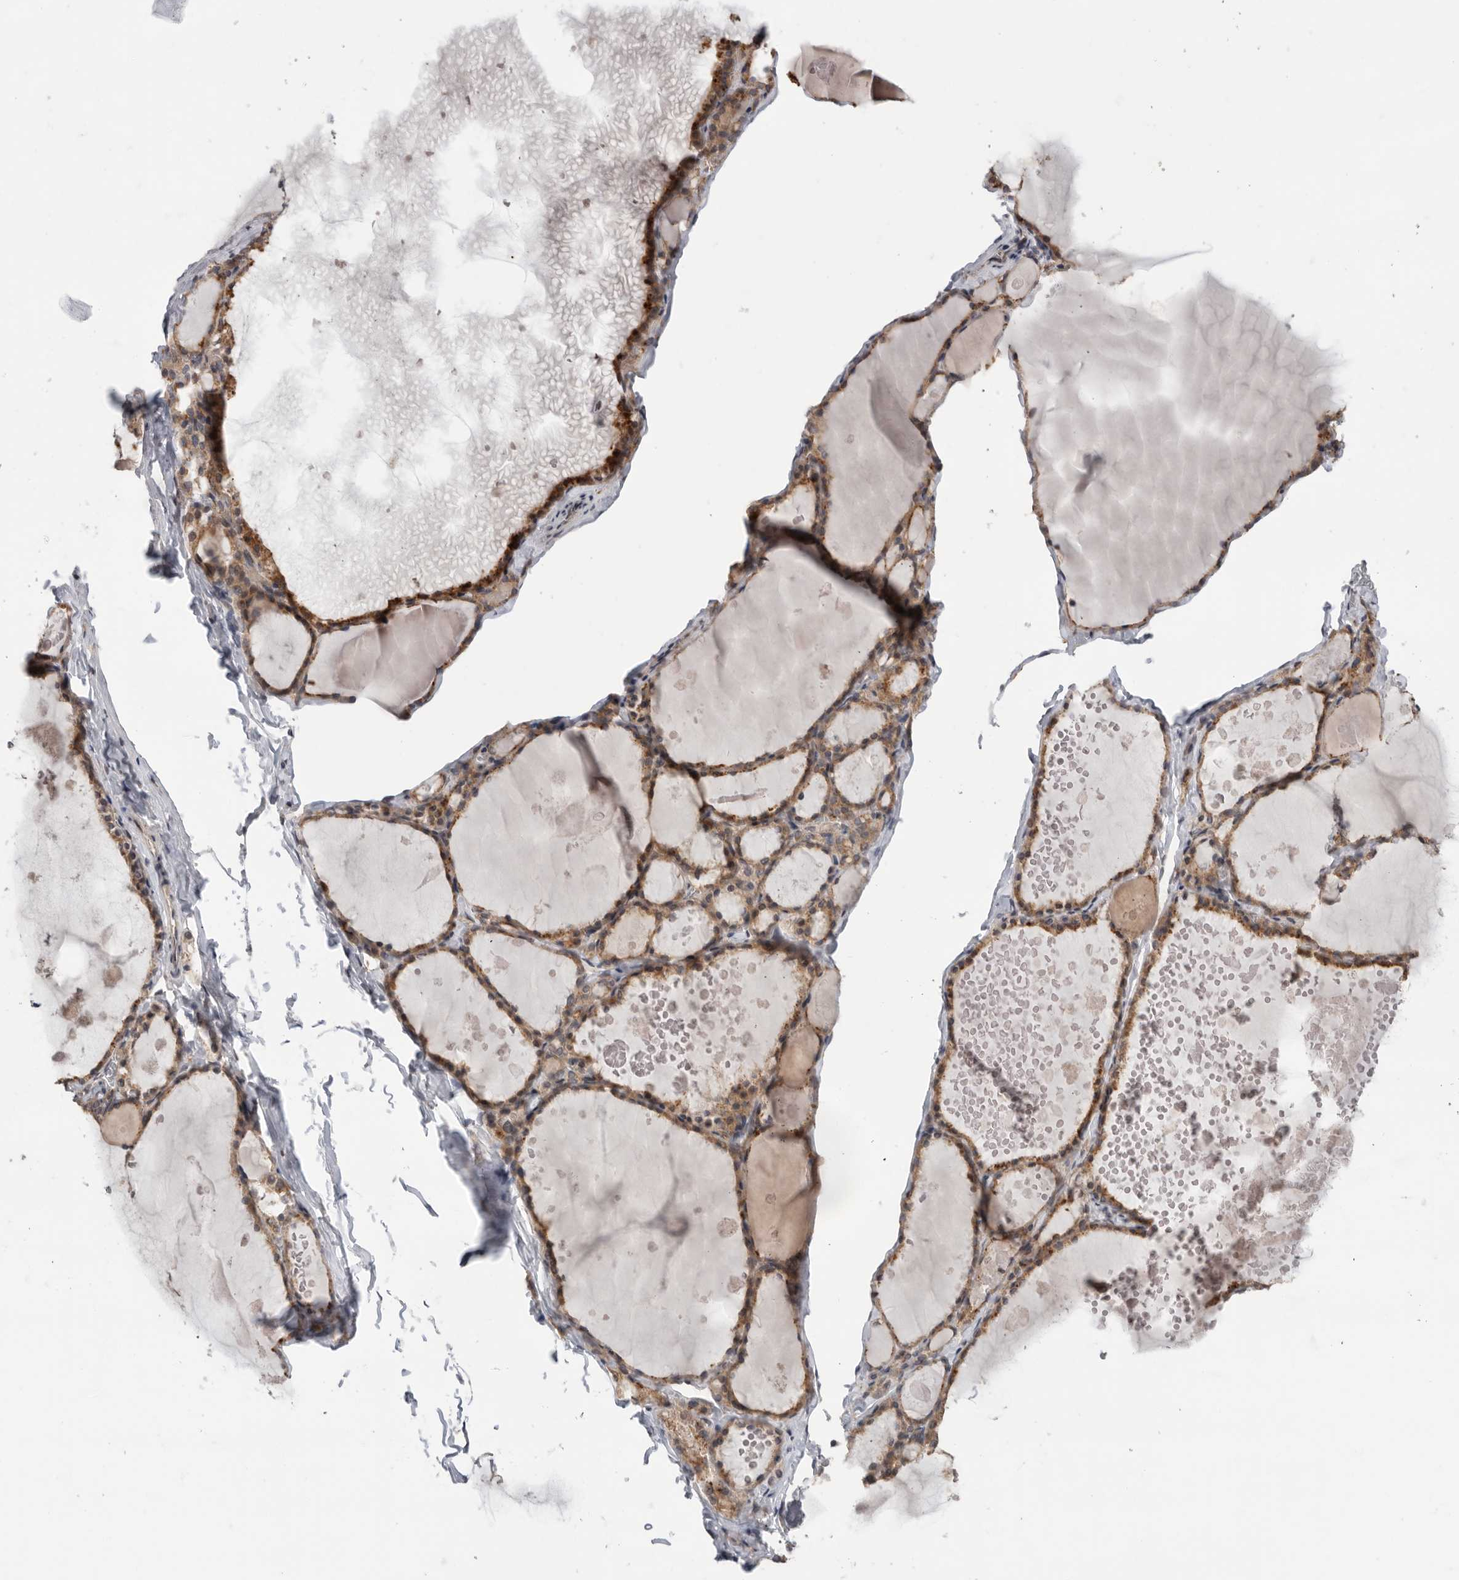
{"staining": {"intensity": "moderate", "quantity": ">75%", "location": "cytoplasmic/membranous"}, "tissue": "thyroid gland", "cell_type": "Glandular cells", "image_type": "normal", "snomed": [{"axis": "morphology", "description": "Normal tissue, NOS"}, {"axis": "topography", "description": "Thyroid gland"}], "caption": "Immunohistochemistry (IHC) (DAB) staining of unremarkable human thyroid gland displays moderate cytoplasmic/membranous protein positivity in approximately >75% of glandular cells. The protein is stained brown, and the nuclei are stained in blue (DAB (3,3'-diaminobenzidine) IHC with brightfield microscopy, high magnification).", "gene": "KLK5", "patient": {"sex": "male", "age": 56}}